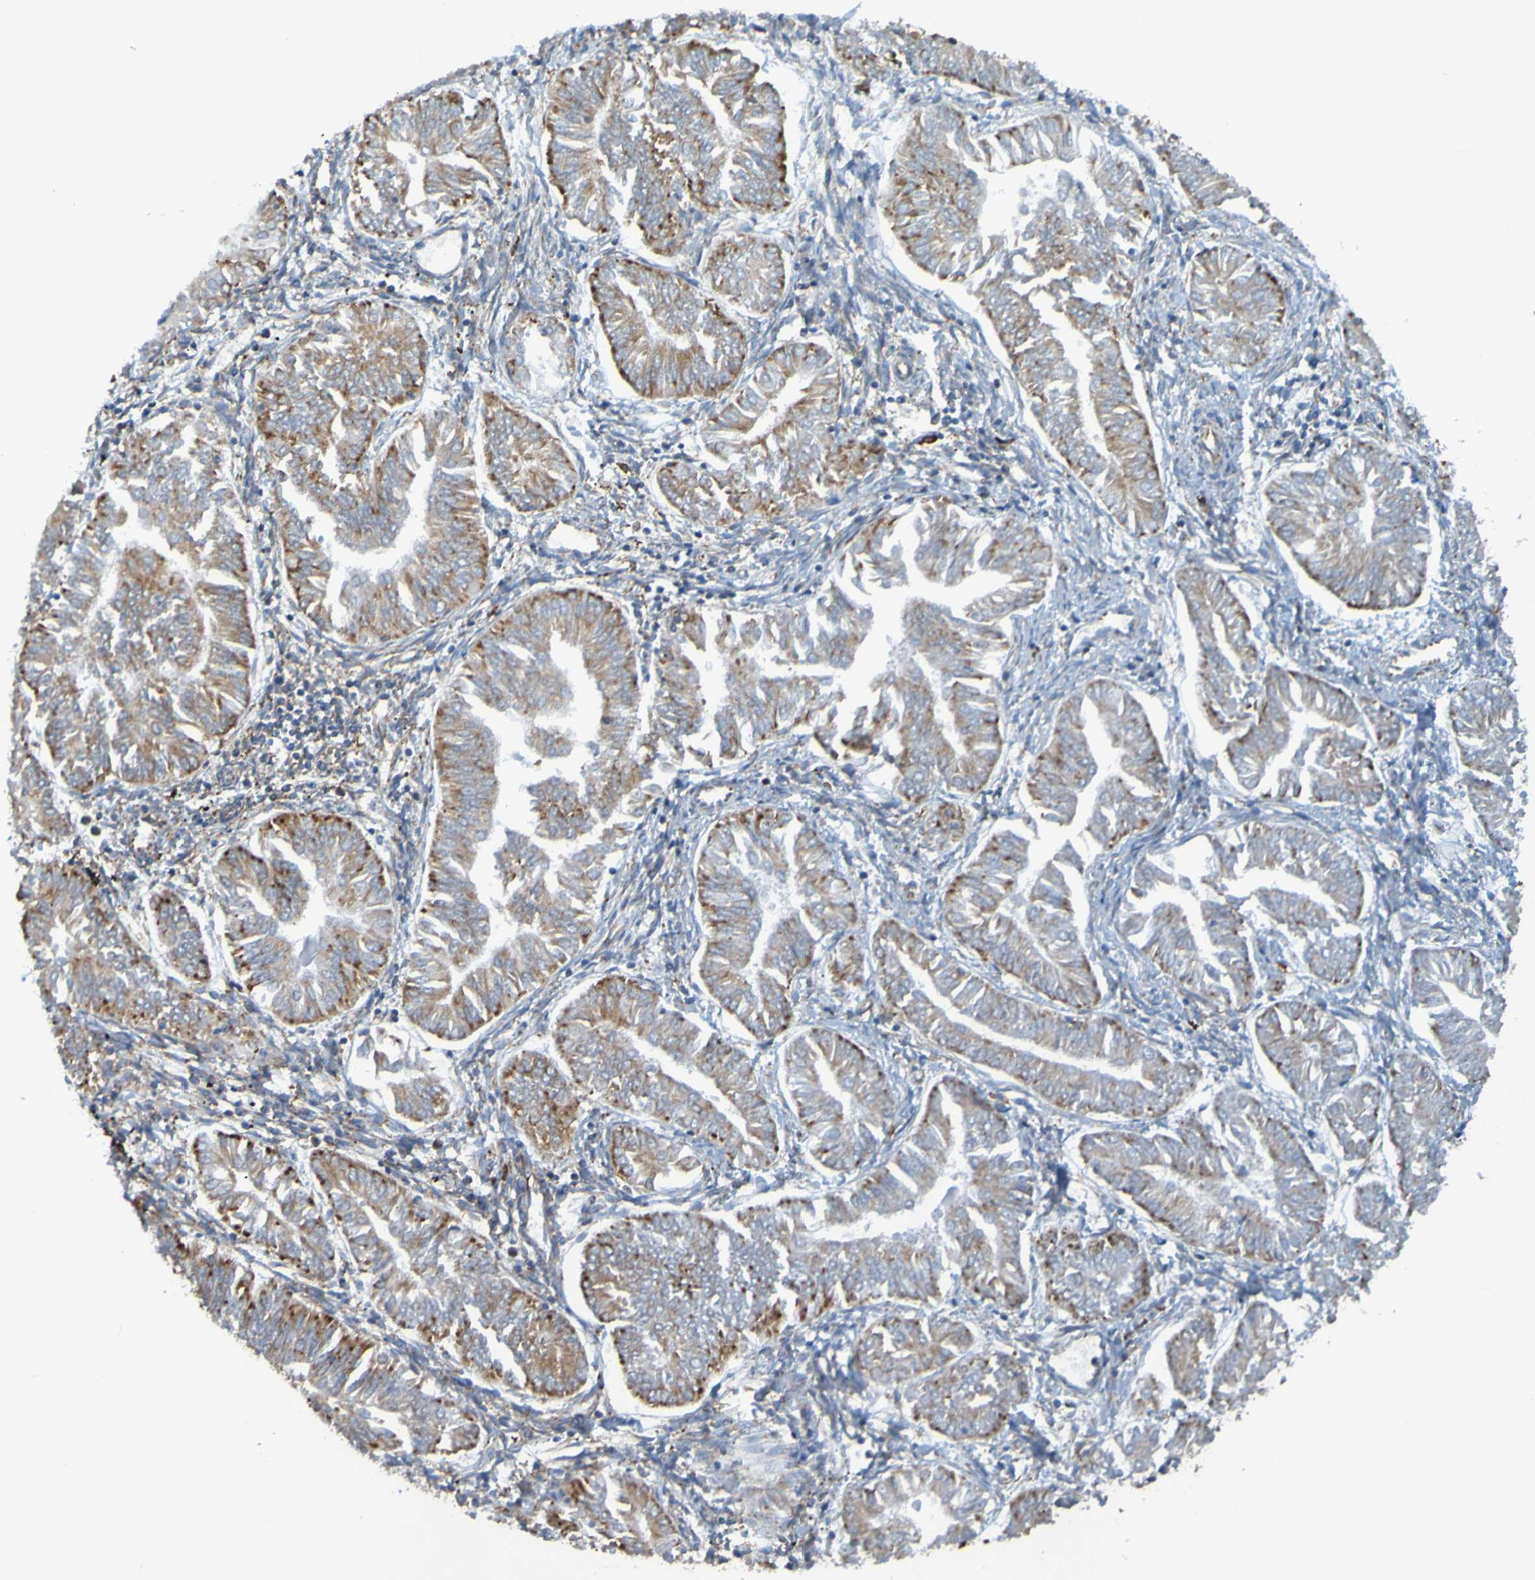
{"staining": {"intensity": "weak", "quantity": "25%-75%", "location": "cytoplasmic/membranous"}, "tissue": "endometrial cancer", "cell_type": "Tumor cells", "image_type": "cancer", "snomed": [{"axis": "morphology", "description": "Adenocarcinoma, NOS"}, {"axis": "topography", "description": "Endometrium"}], "caption": "Weak cytoplasmic/membranous staining is appreciated in approximately 25%-75% of tumor cells in endometrial cancer. The staining was performed using DAB (3,3'-diaminobenzidine) to visualize the protein expression in brown, while the nuclei were stained in blue with hematoxylin (Magnification: 20x).", "gene": "SSR1", "patient": {"sex": "female", "age": 53}}